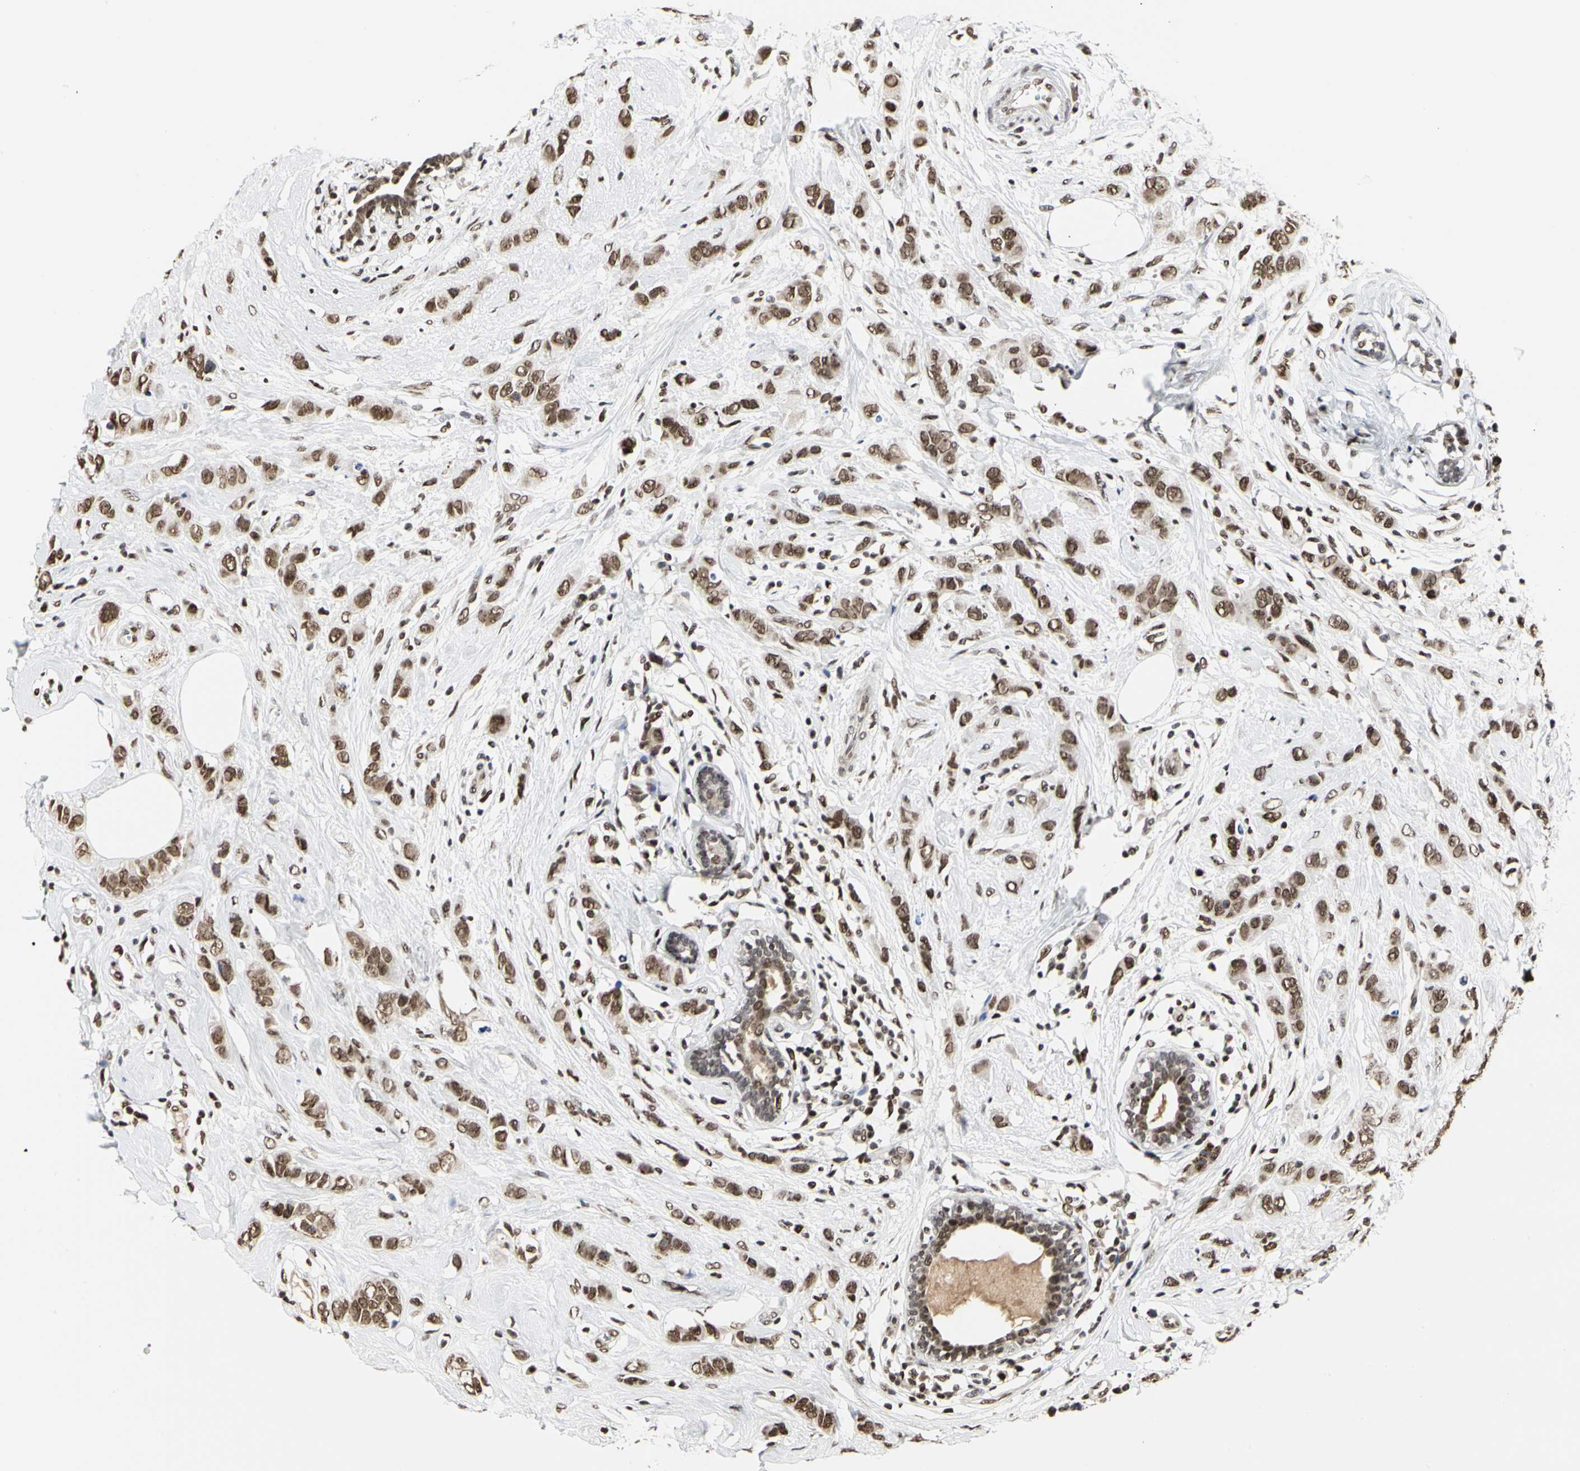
{"staining": {"intensity": "moderate", "quantity": ">75%", "location": "nuclear"}, "tissue": "breast cancer", "cell_type": "Tumor cells", "image_type": "cancer", "snomed": [{"axis": "morphology", "description": "Normal tissue, NOS"}, {"axis": "morphology", "description": "Duct carcinoma"}, {"axis": "topography", "description": "Breast"}], "caption": "Breast cancer stained with a brown dye shows moderate nuclear positive staining in approximately >75% of tumor cells.", "gene": "PRMT3", "patient": {"sex": "female", "age": 50}}